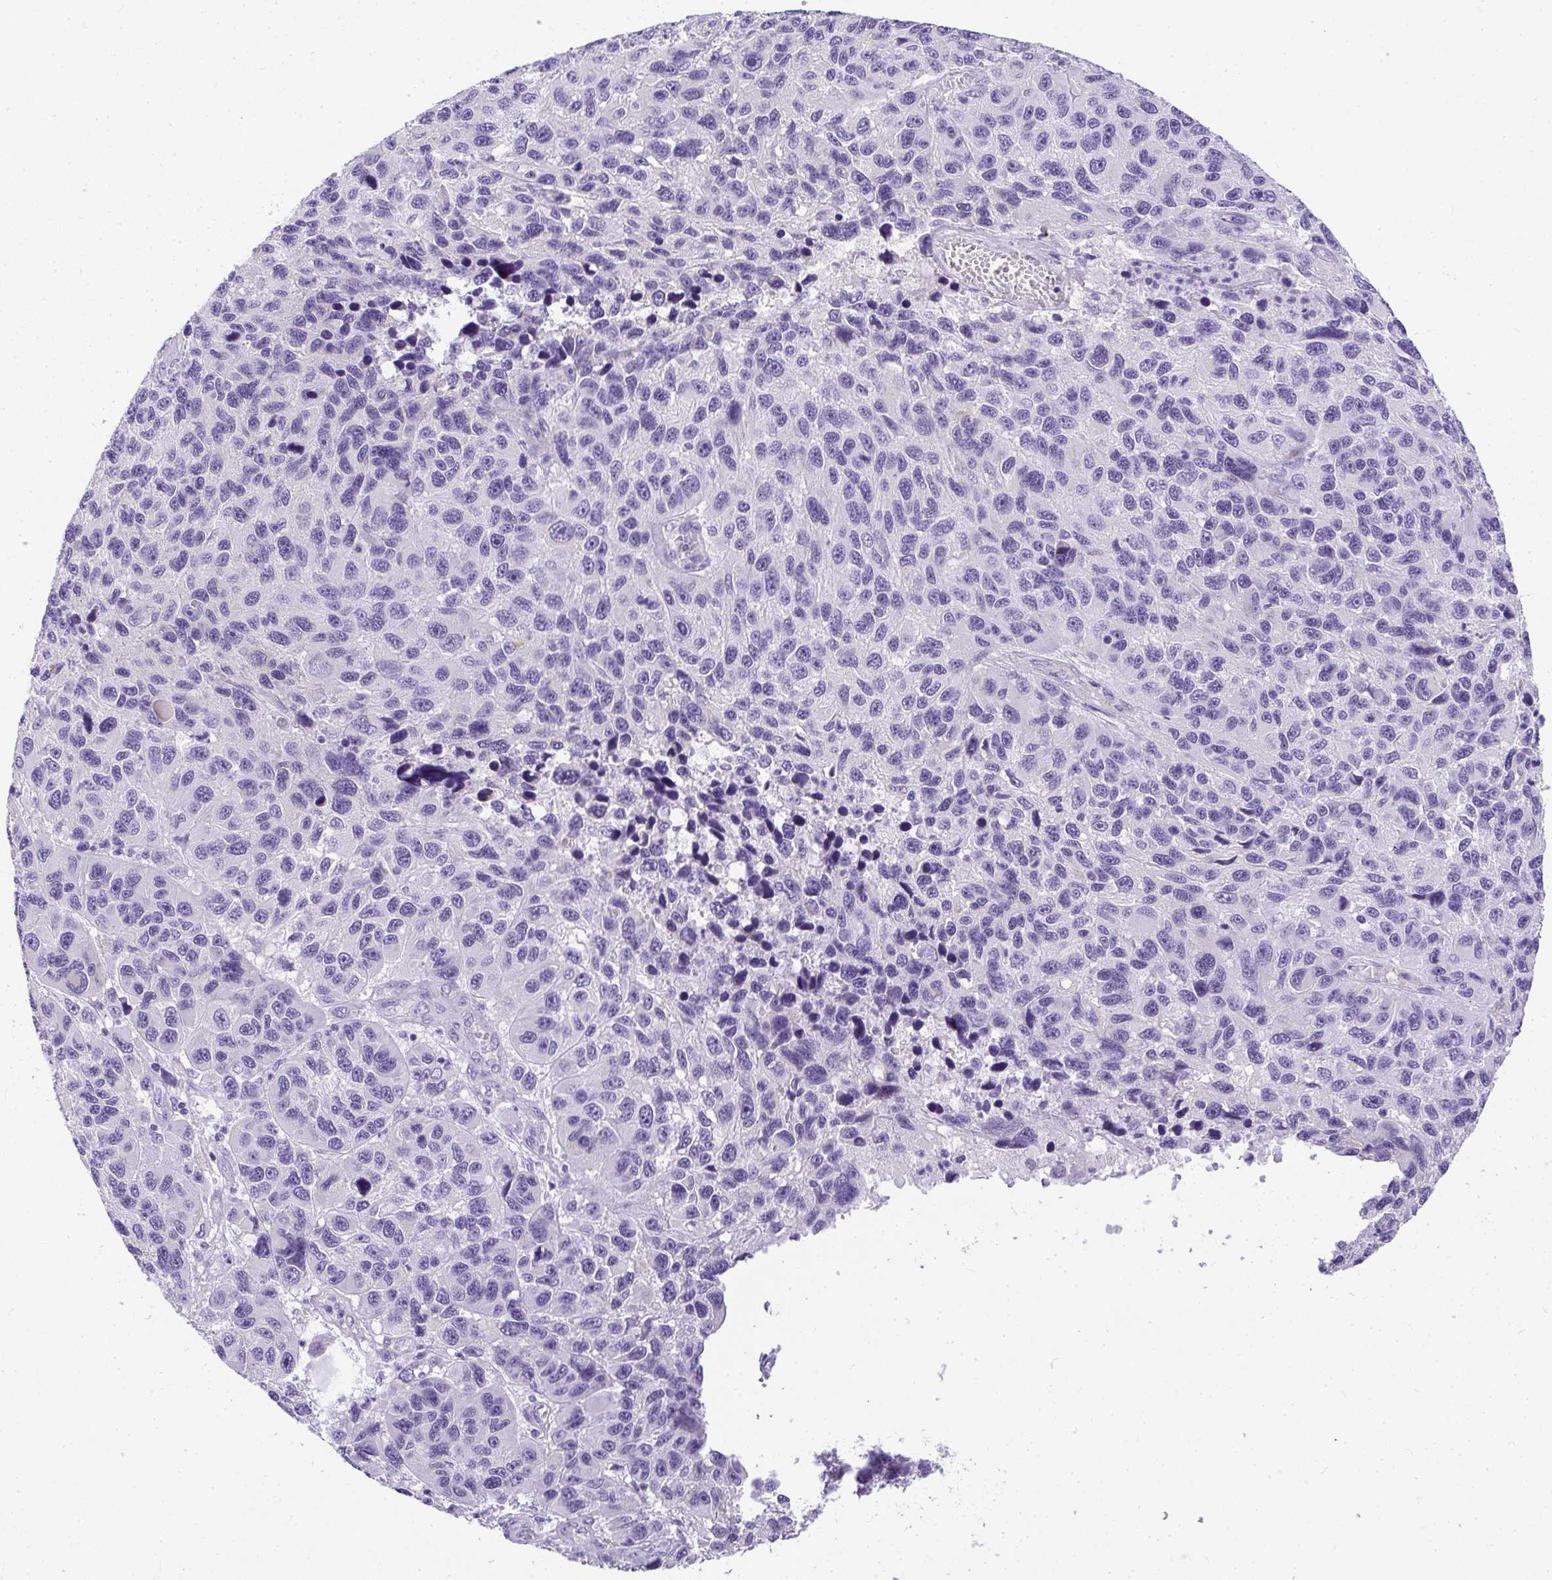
{"staining": {"intensity": "negative", "quantity": "none", "location": "none"}, "tissue": "melanoma", "cell_type": "Tumor cells", "image_type": "cancer", "snomed": [{"axis": "morphology", "description": "Malignant melanoma, NOS"}, {"axis": "topography", "description": "Skin"}], "caption": "A photomicrograph of melanoma stained for a protein exhibits no brown staining in tumor cells.", "gene": "PLPPR3", "patient": {"sex": "male", "age": 53}}